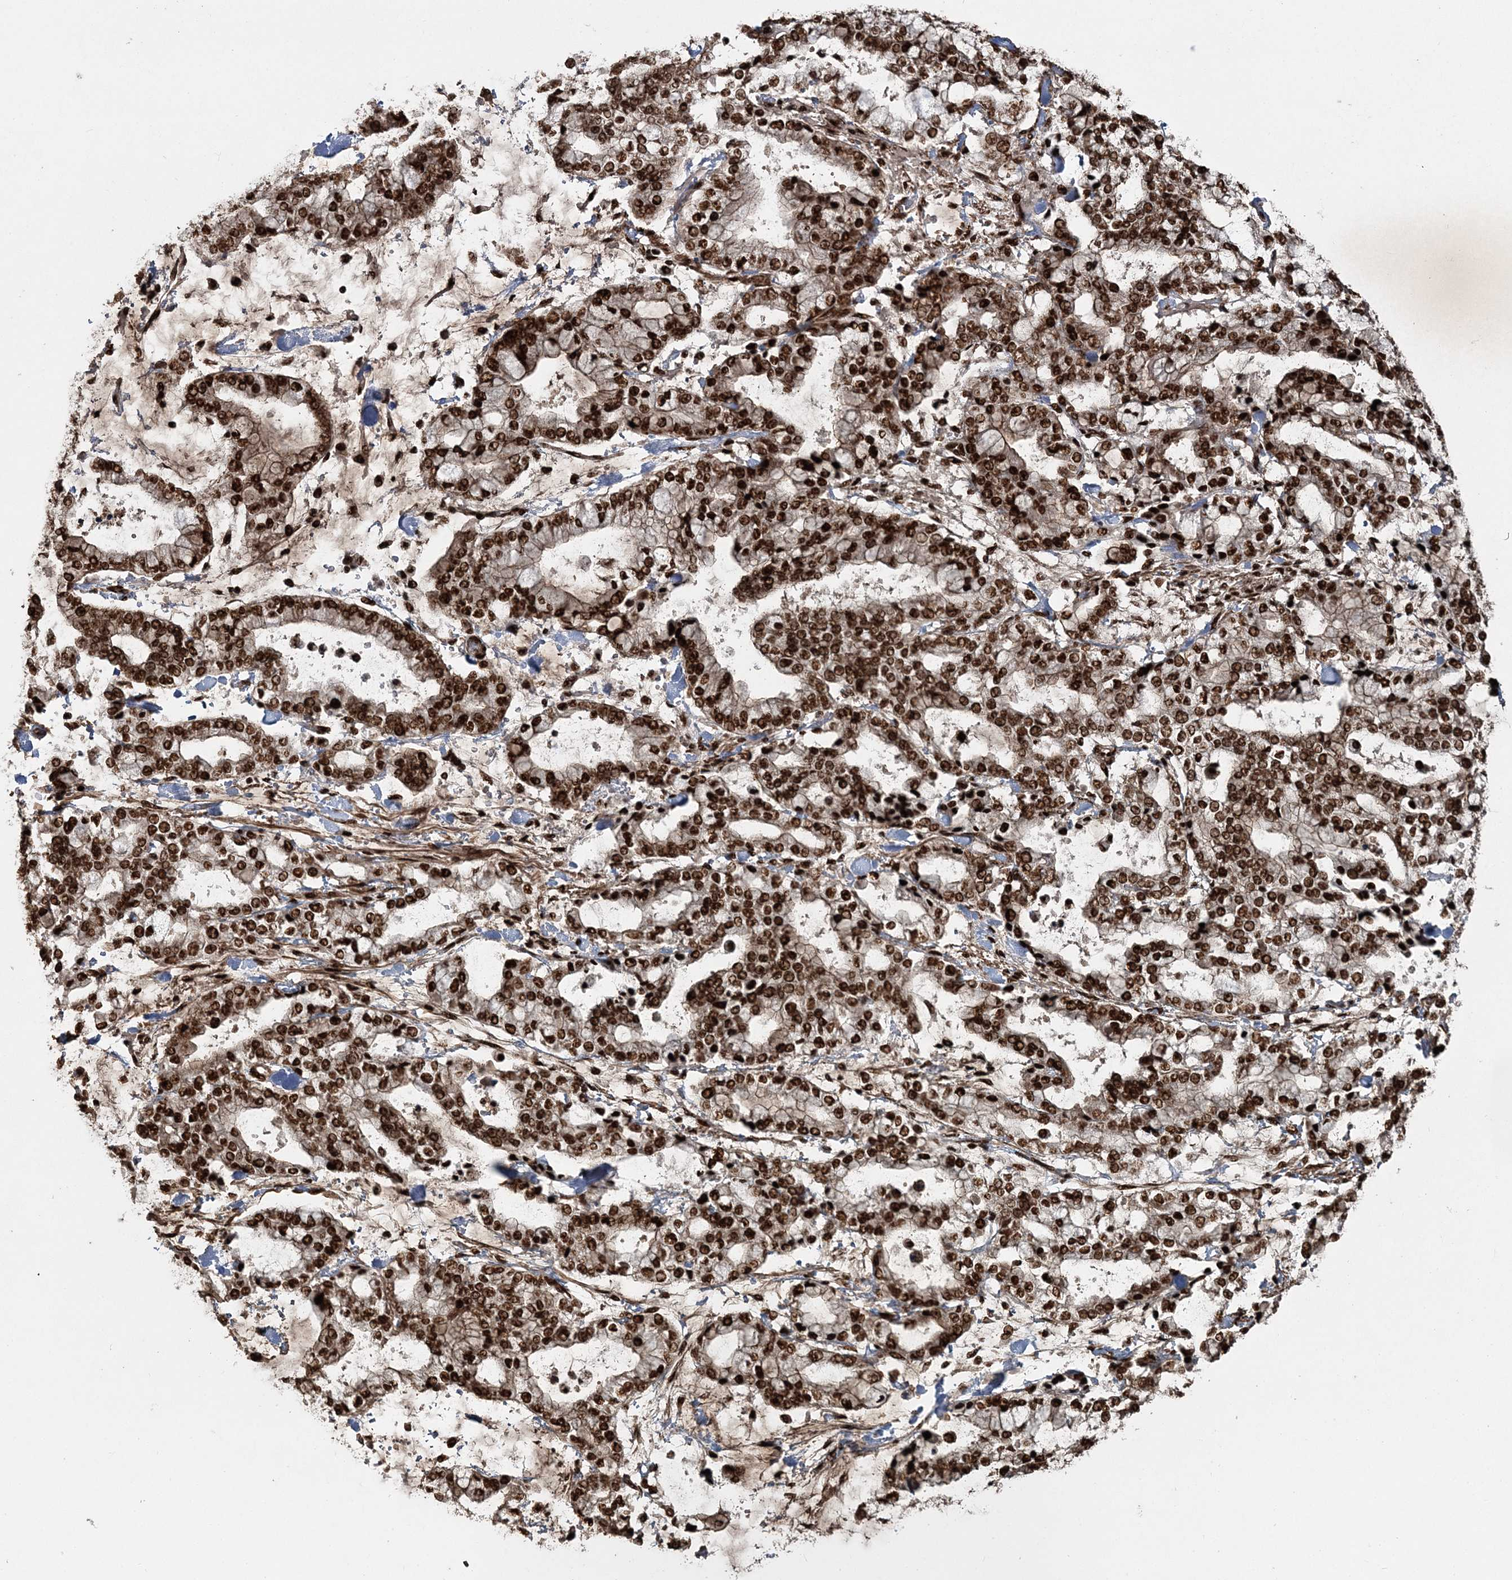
{"staining": {"intensity": "strong", "quantity": ">75%", "location": "nuclear"}, "tissue": "stomach cancer", "cell_type": "Tumor cells", "image_type": "cancer", "snomed": [{"axis": "morphology", "description": "Normal tissue, NOS"}, {"axis": "morphology", "description": "Adenocarcinoma, NOS"}, {"axis": "topography", "description": "Stomach, upper"}, {"axis": "topography", "description": "Stomach"}], "caption": "Immunohistochemistry (DAB) staining of adenocarcinoma (stomach) demonstrates strong nuclear protein positivity in about >75% of tumor cells. The protein of interest is shown in brown color, while the nuclei are stained blue.", "gene": "EXOSC8", "patient": {"sex": "male", "age": 76}}